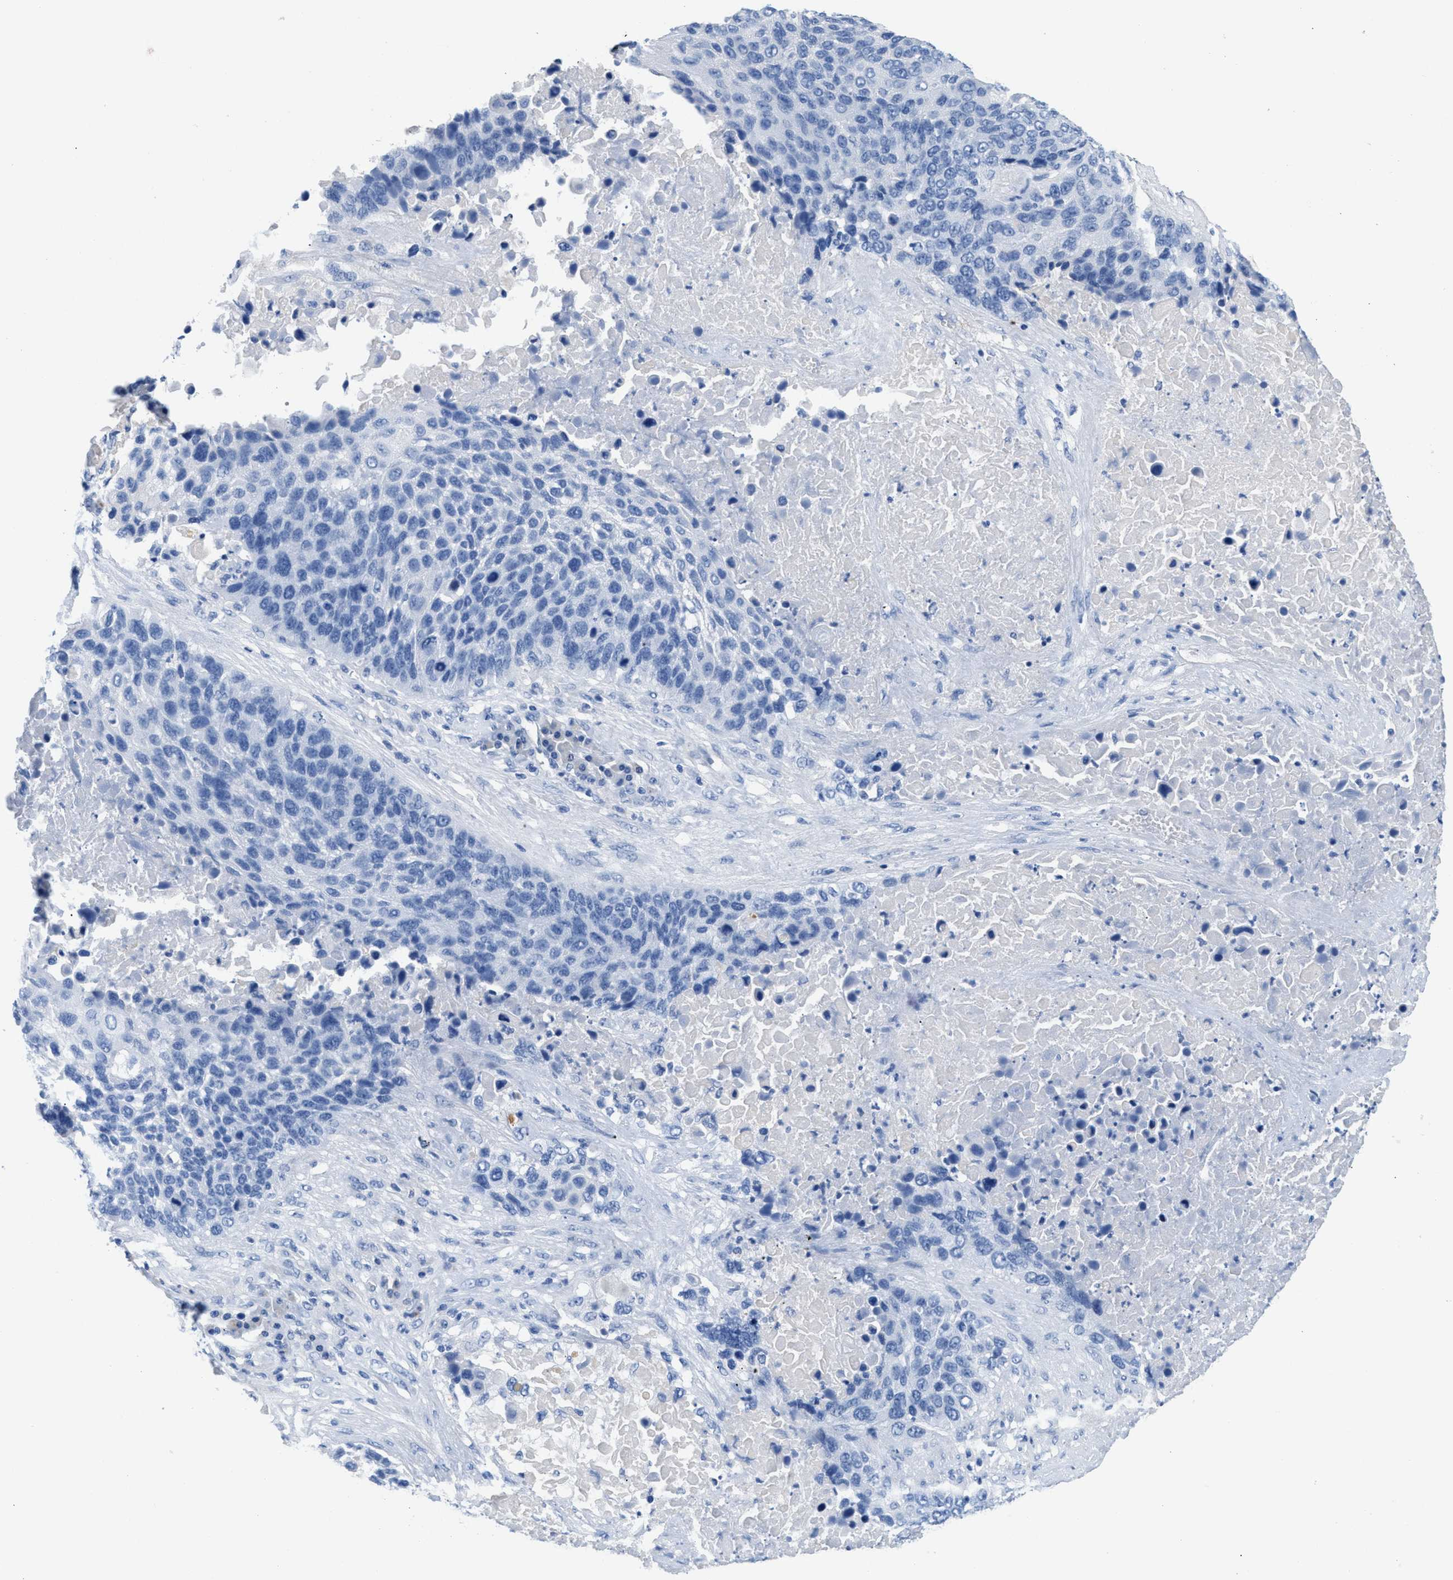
{"staining": {"intensity": "negative", "quantity": "none", "location": "none"}, "tissue": "lung cancer", "cell_type": "Tumor cells", "image_type": "cancer", "snomed": [{"axis": "morphology", "description": "Squamous cell carcinoma, NOS"}, {"axis": "topography", "description": "Lung"}], "caption": "Lung squamous cell carcinoma was stained to show a protein in brown. There is no significant staining in tumor cells. (Stains: DAB IHC with hematoxylin counter stain, Microscopy: brightfield microscopy at high magnification).", "gene": "SLFN13", "patient": {"sex": "male", "age": 66}}